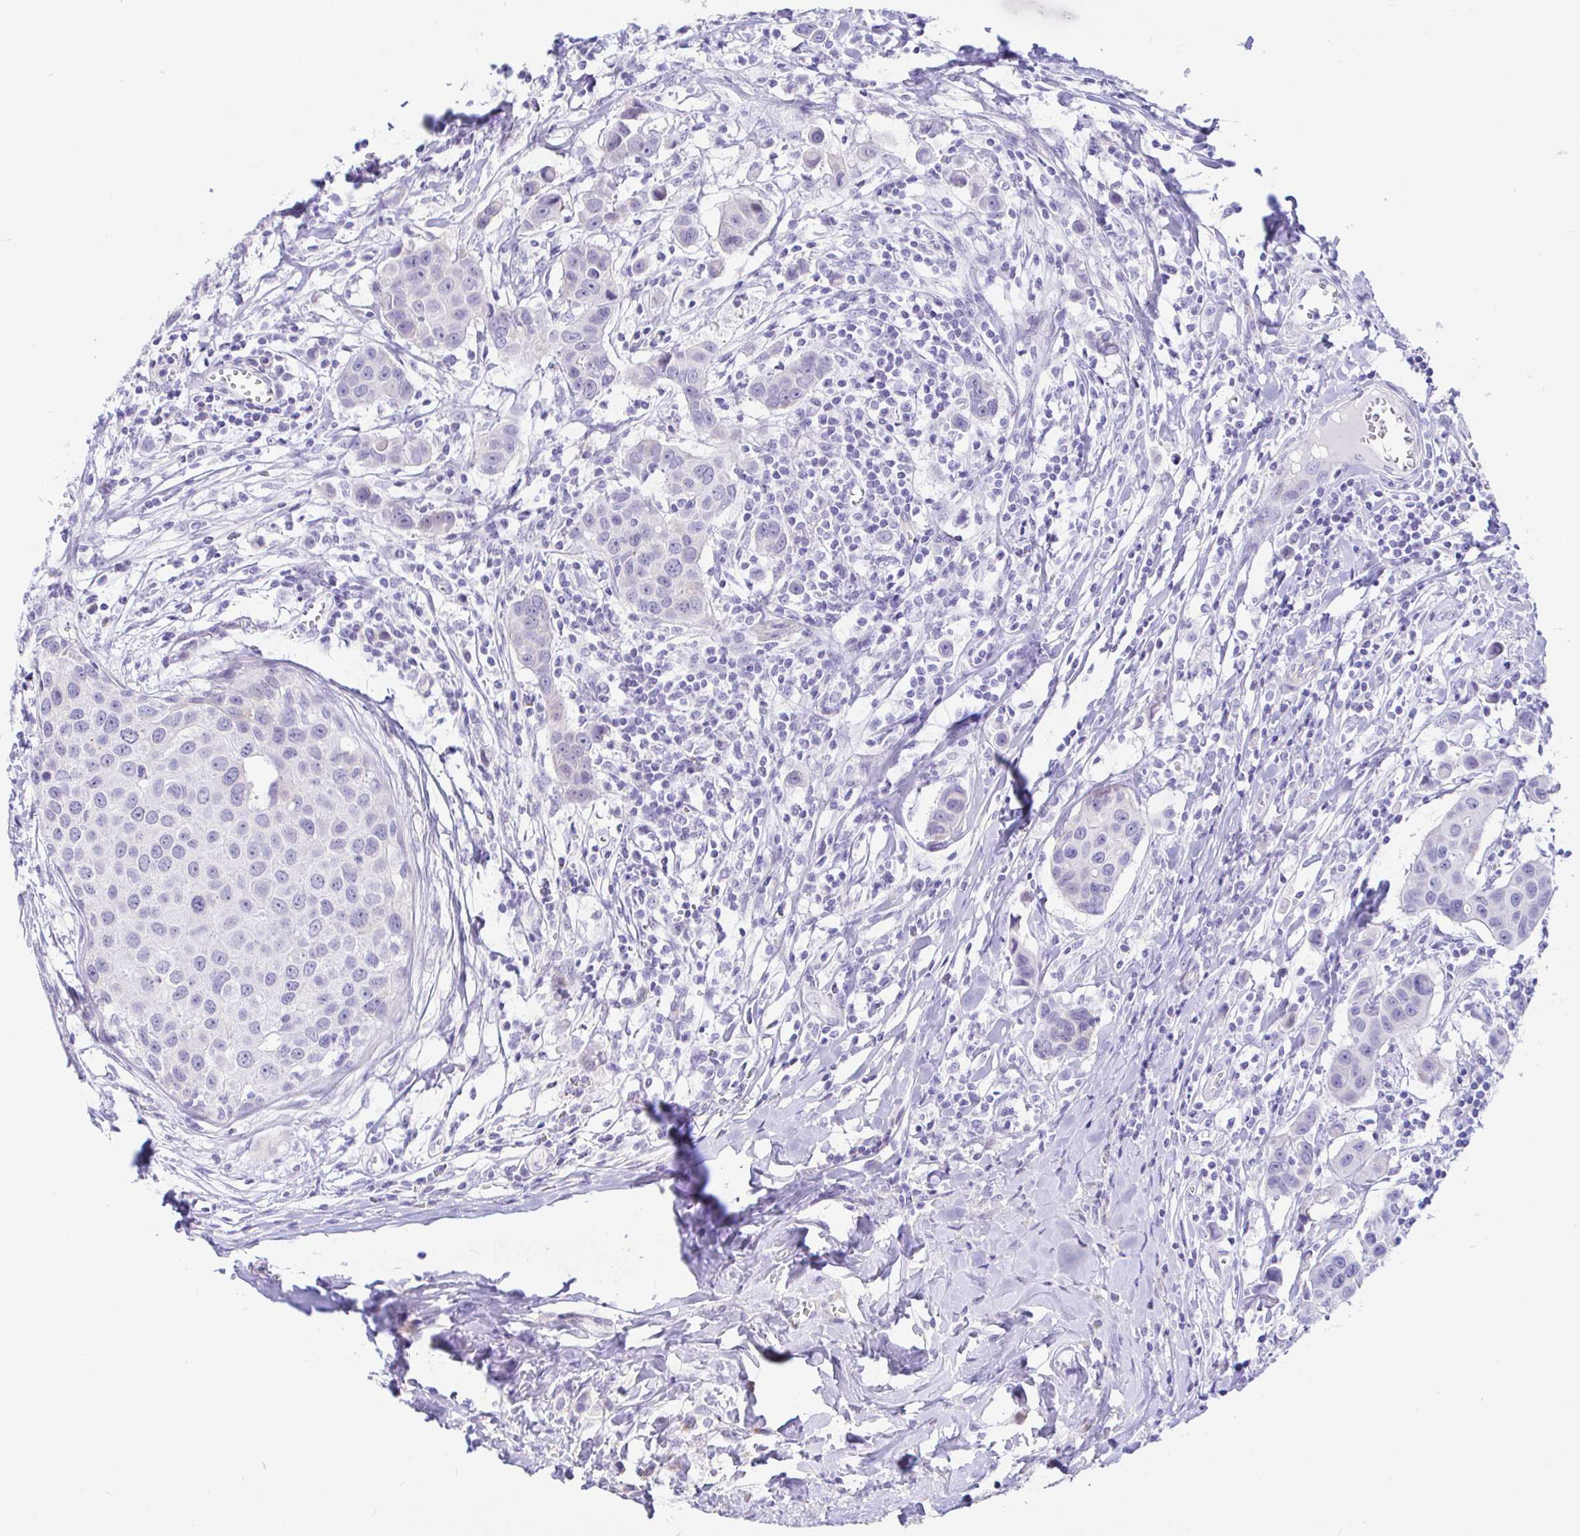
{"staining": {"intensity": "negative", "quantity": "none", "location": "none"}, "tissue": "breast cancer", "cell_type": "Tumor cells", "image_type": "cancer", "snomed": [{"axis": "morphology", "description": "Duct carcinoma"}, {"axis": "topography", "description": "Breast"}], "caption": "Immunohistochemical staining of breast infiltrating ductal carcinoma displays no significant positivity in tumor cells.", "gene": "PINLYP", "patient": {"sex": "female", "age": 24}}